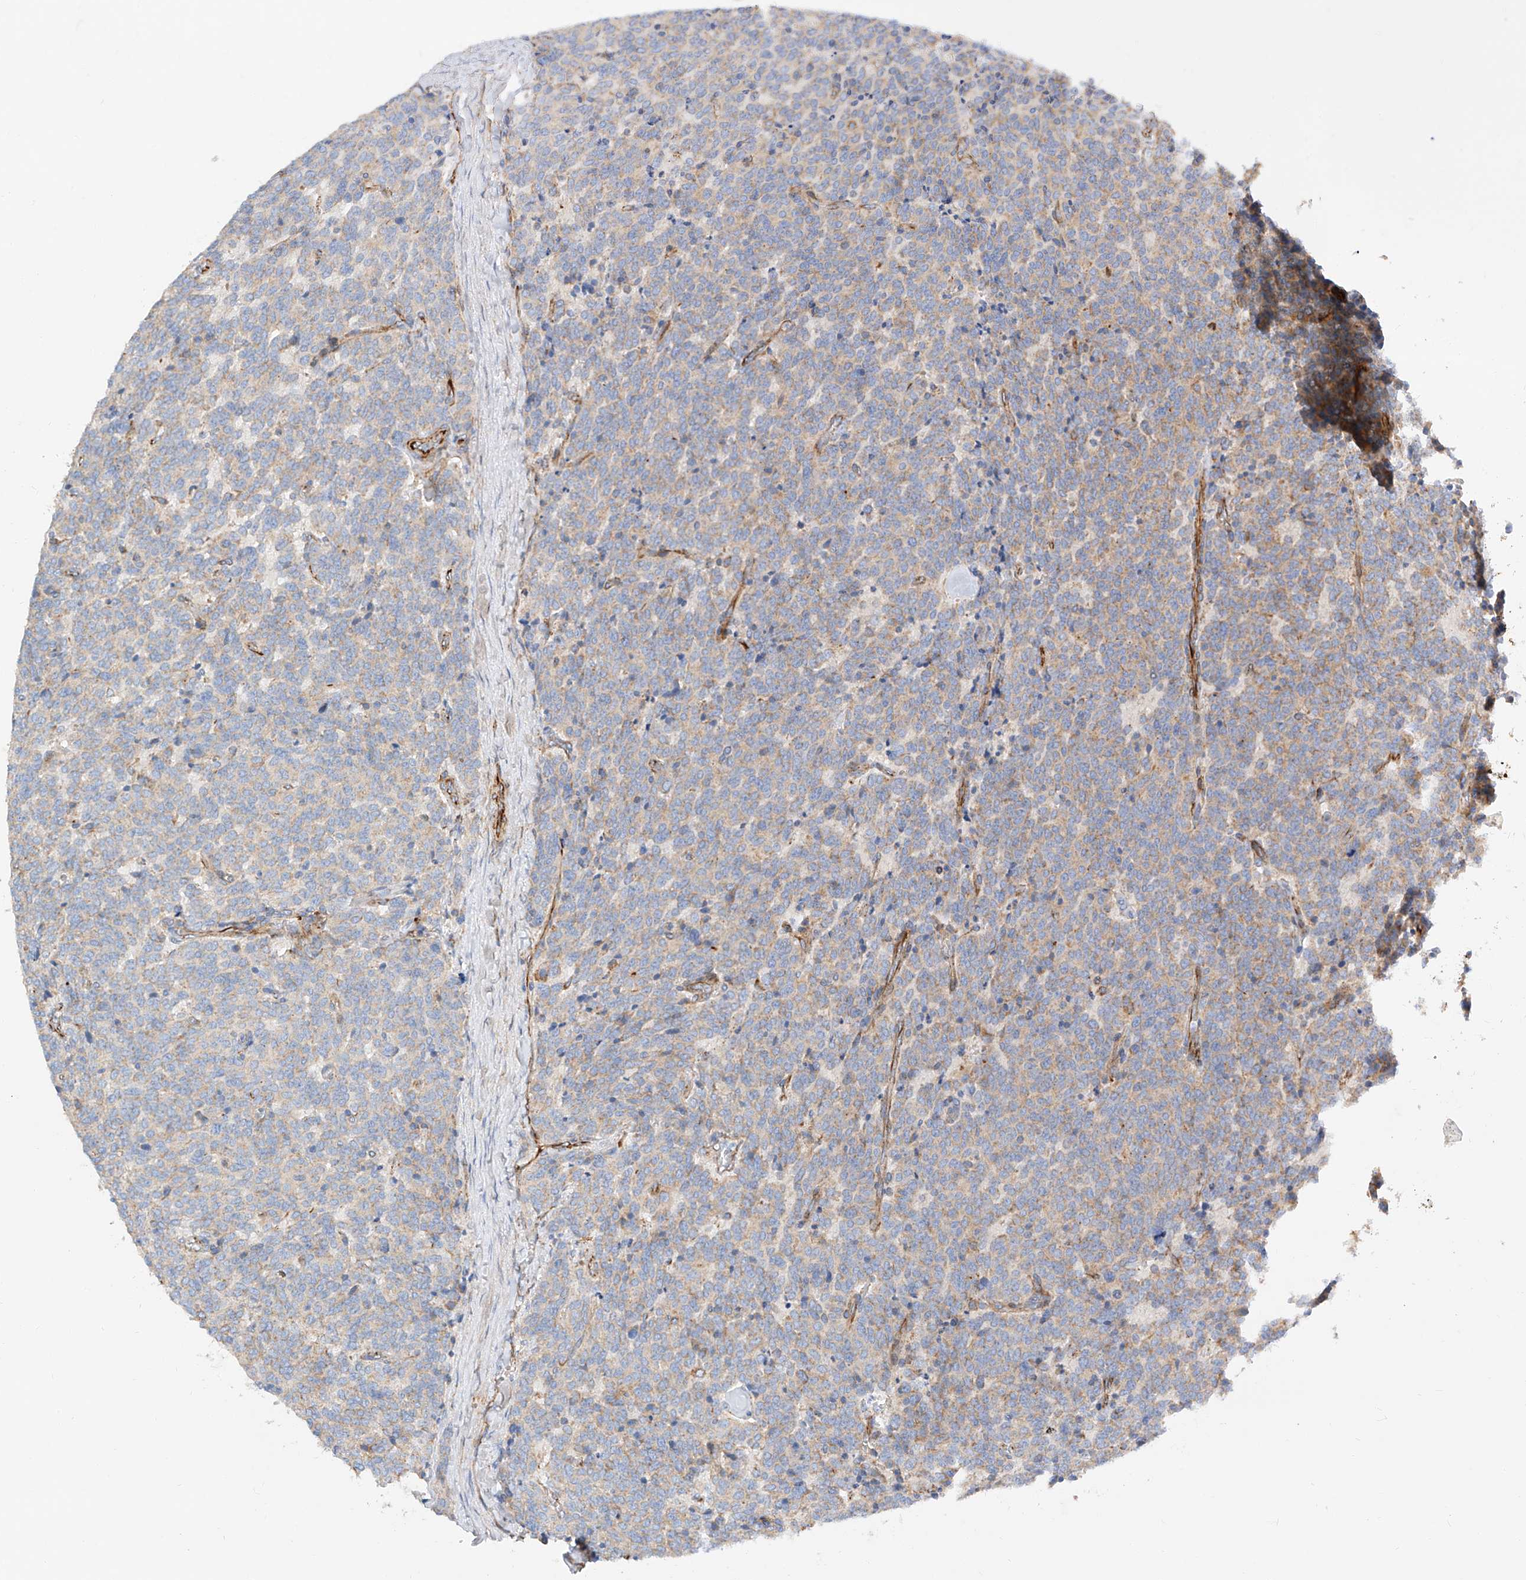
{"staining": {"intensity": "weak", "quantity": "25%-75%", "location": "cytoplasmic/membranous"}, "tissue": "carcinoid", "cell_type": "Tumor cells", "image_type": "cancer", "snomed": [{"axis": "morphology", "description": "Carcinoid, malignant, NOS"}, {"axis": "topography", "description": "Lung"}], "caption": "A brown stain highlights weak cytoplasmic/membranous expression of a protein in human carcinoid tumor cells.", "gene": "CST9", "patient": {"sex": "female", "age": 46}}